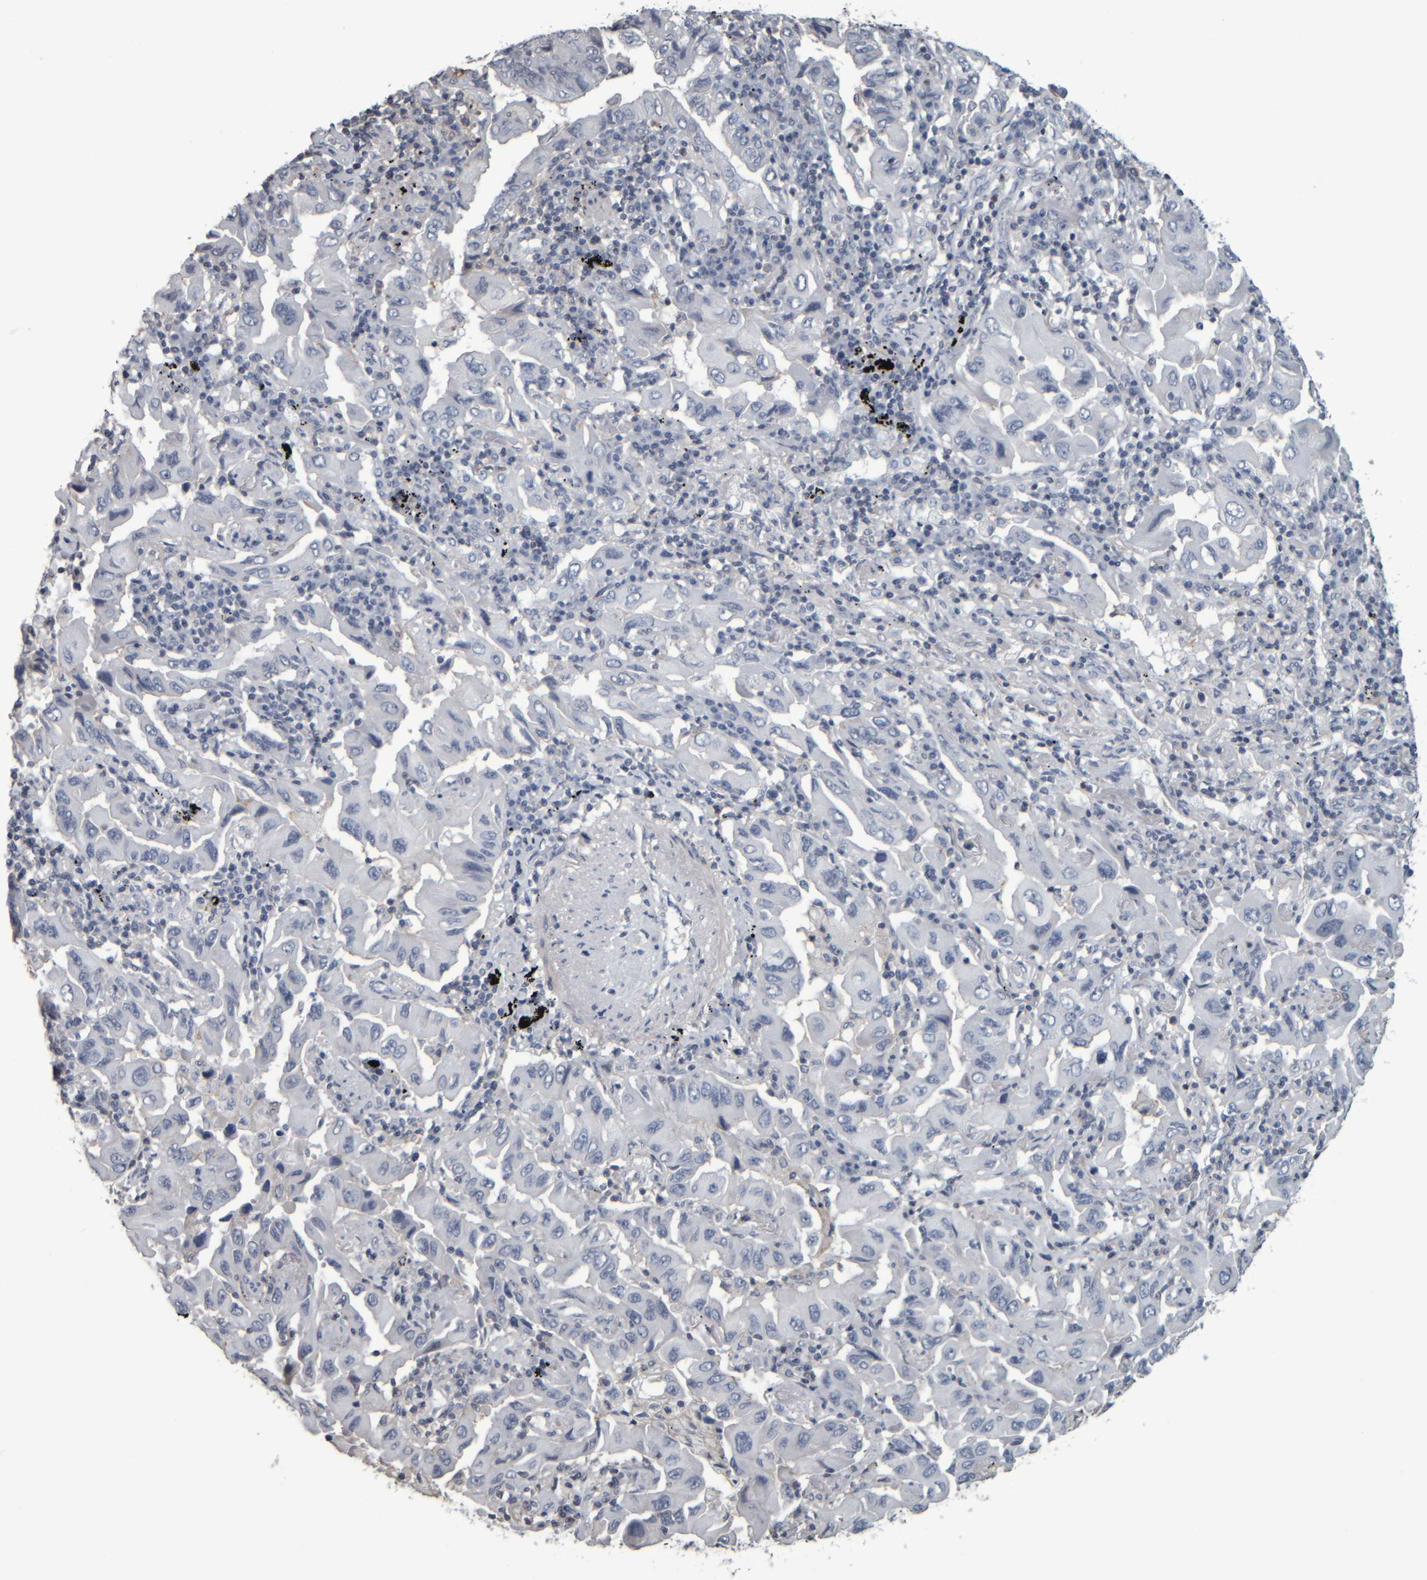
{"staining": {"intensity": "negative", "quantity": "none", "location": "none"}, "tissue": "lung cancer", "cell_type": "Tumor cells", "image_type": "cancer", "snomed": [{"axis": "morphology", "description": "Adenocarcinoma, NOS"}, {"axis": "topography", "description": "Lung"}], "caption": "DAB immunohistochemical staining of lung adenocarcinoma exhibits no significant expression in tumor cells.", "gene": "CAVIN4", "patient": {"sex": "female", "age": 65}}